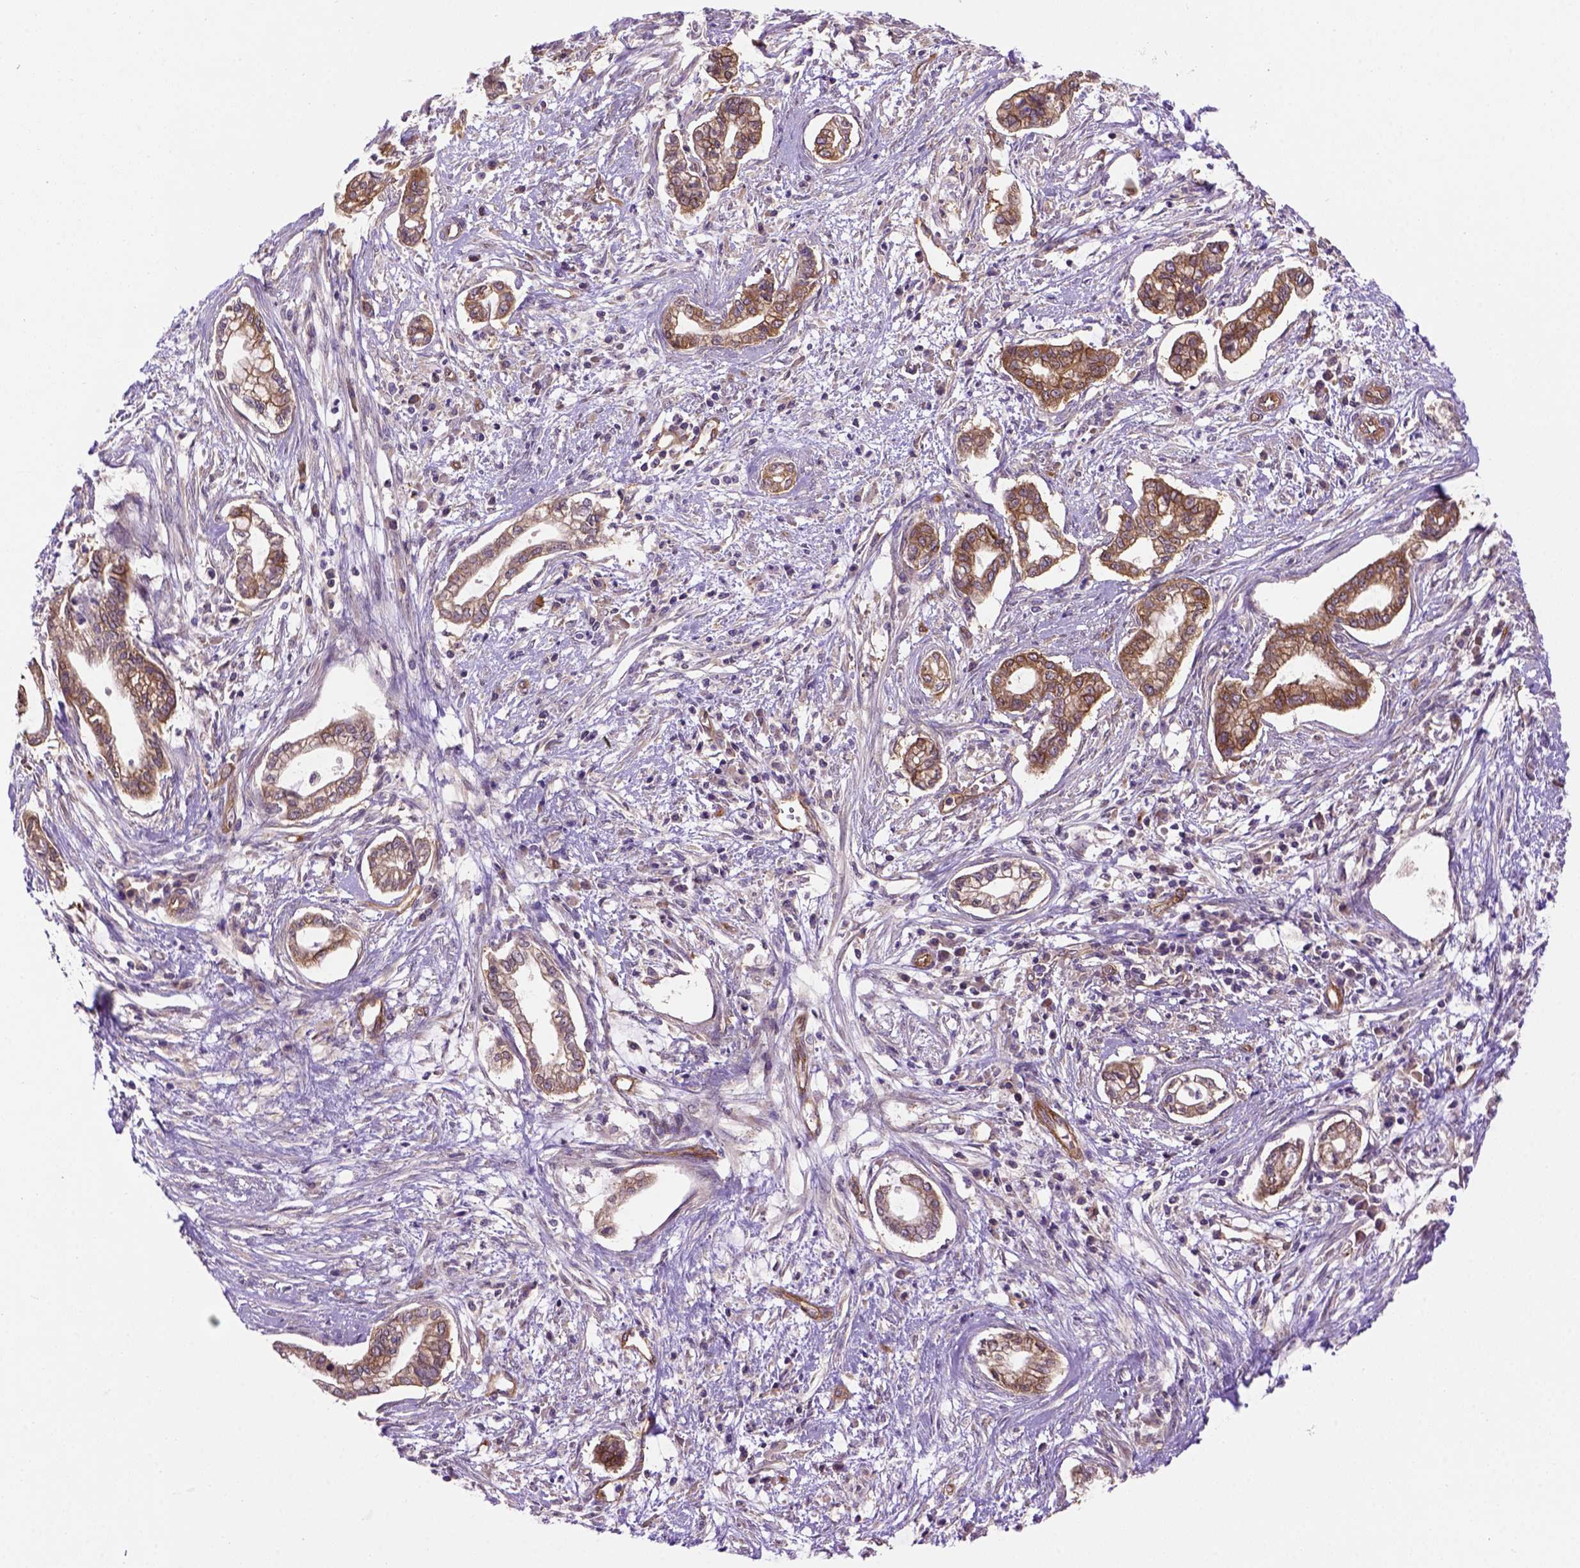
{"staining": {"intensity": "moderate", "quantity": ">75%", "location": "cytoplasmic/membranous"}, "tissue": "cervical cancer", "cell_type": "Tumor cells", "image_type": "cancer", "snomed": [{"axis": "morphology", "description": "Adenocarcinoma, NOS"}, {"axis": "topography", "description": "Cervix"}], "caption": "A medium amount of moderate cytoplasmic/membranous expression is seen in approximately >75% of tumor cells in adenocarcinoma (cervical) tissue.", "gene": "CASKIN2", "patient": {"sex": "female", "age": 62}}